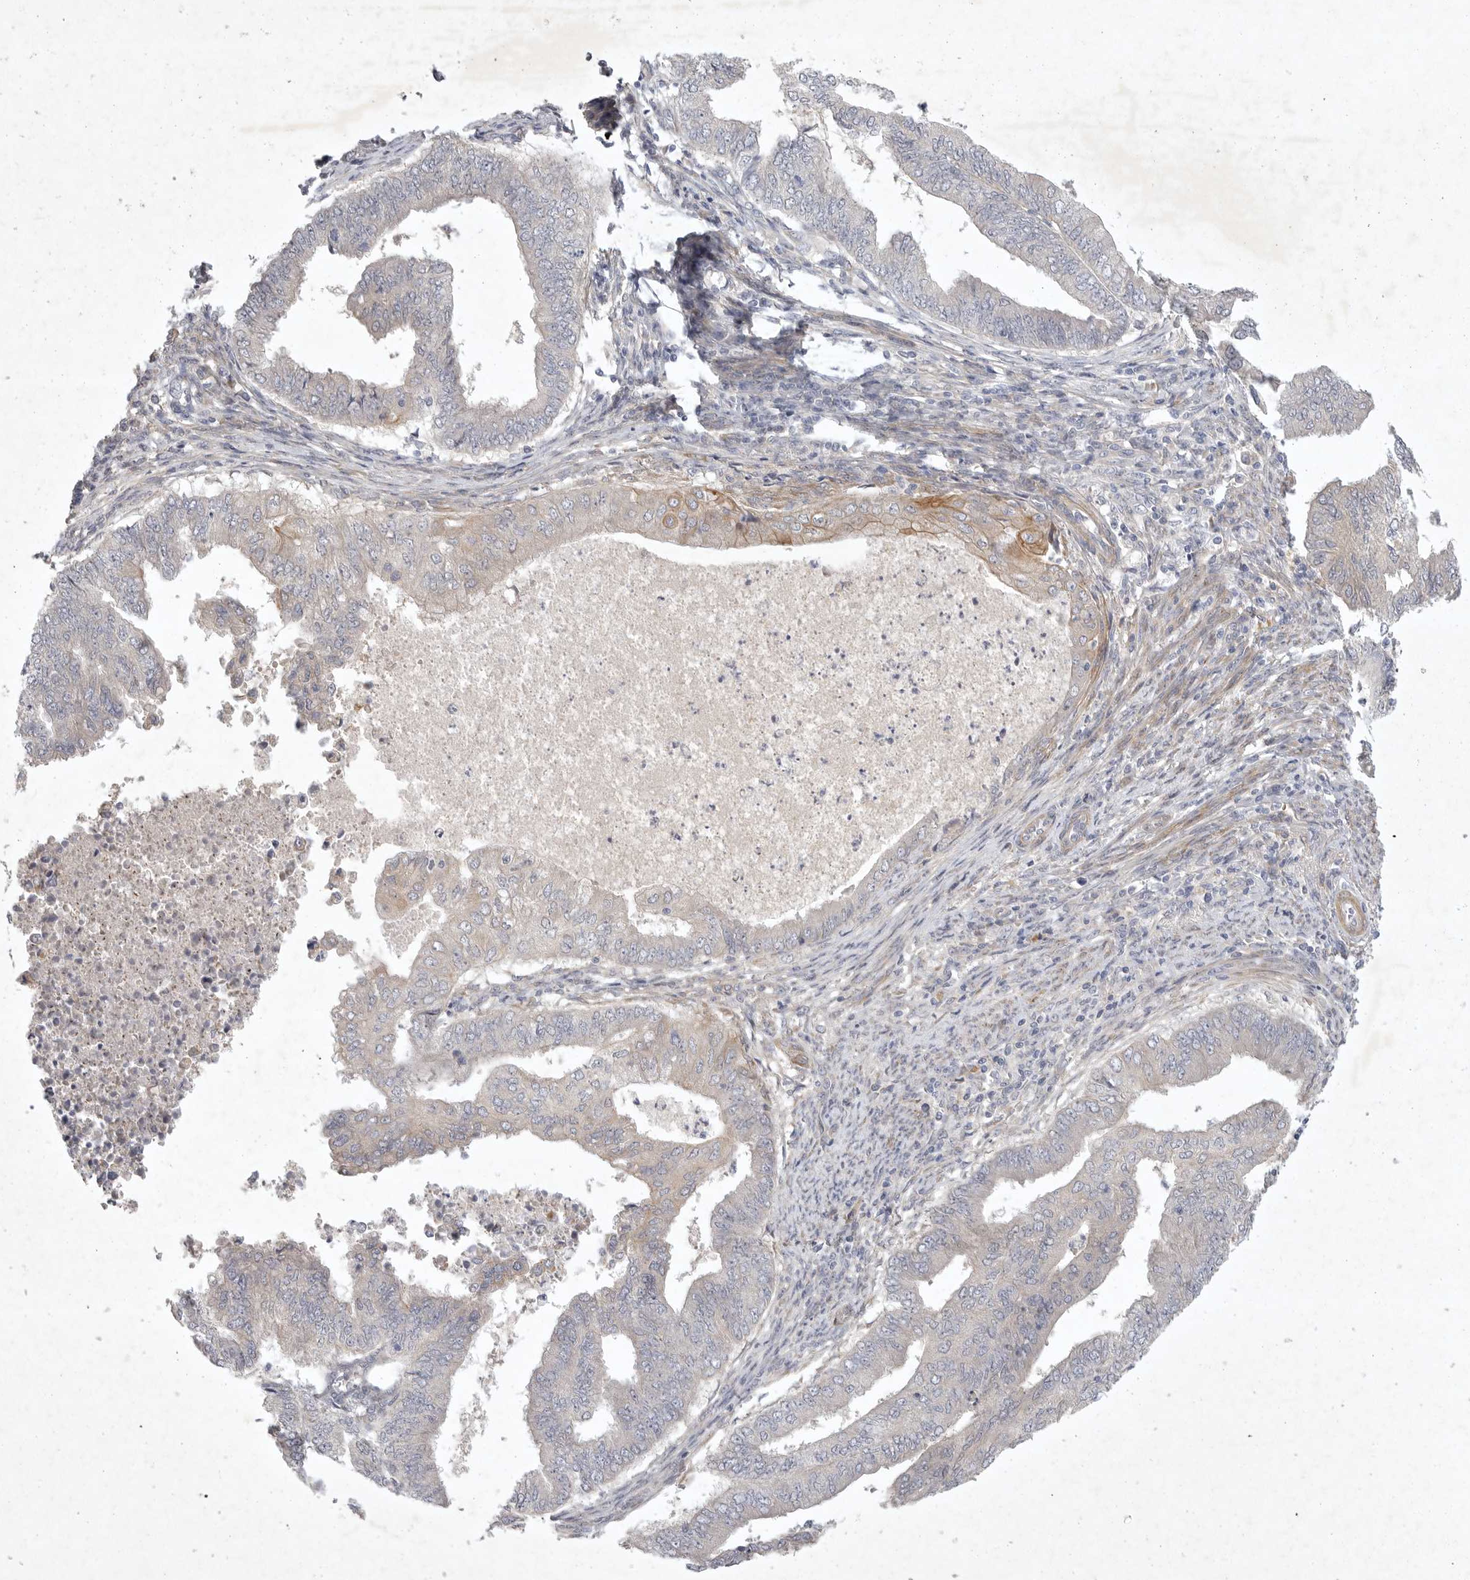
{"staining": {"intensity": "moderate", "quantity": "<25%", "location": "cytoplasmic/membranous"}, "tissue": "endometrial cancer", "cell_type": "Tumor cells", "image_type": "cancer", "snomed": [{"axis": "morphology", "description": "Polyp, NOS"}, {"axis": "morphology", "description": "Adenocarcinoma, NOS"}, {"axis": "morphology", "description": "Adenoma, NOS"}, {"axis": "topography", "description": "Endometrium"}], "caption": "Endometrial cancer stained with DAB immunohistochemistry shows low levels of moderate cytoplasmic/membranous positivity in approximately <25% of tumor cells.", "gene": "BZW2", "patient": {"sex": "female", "age": 79}}